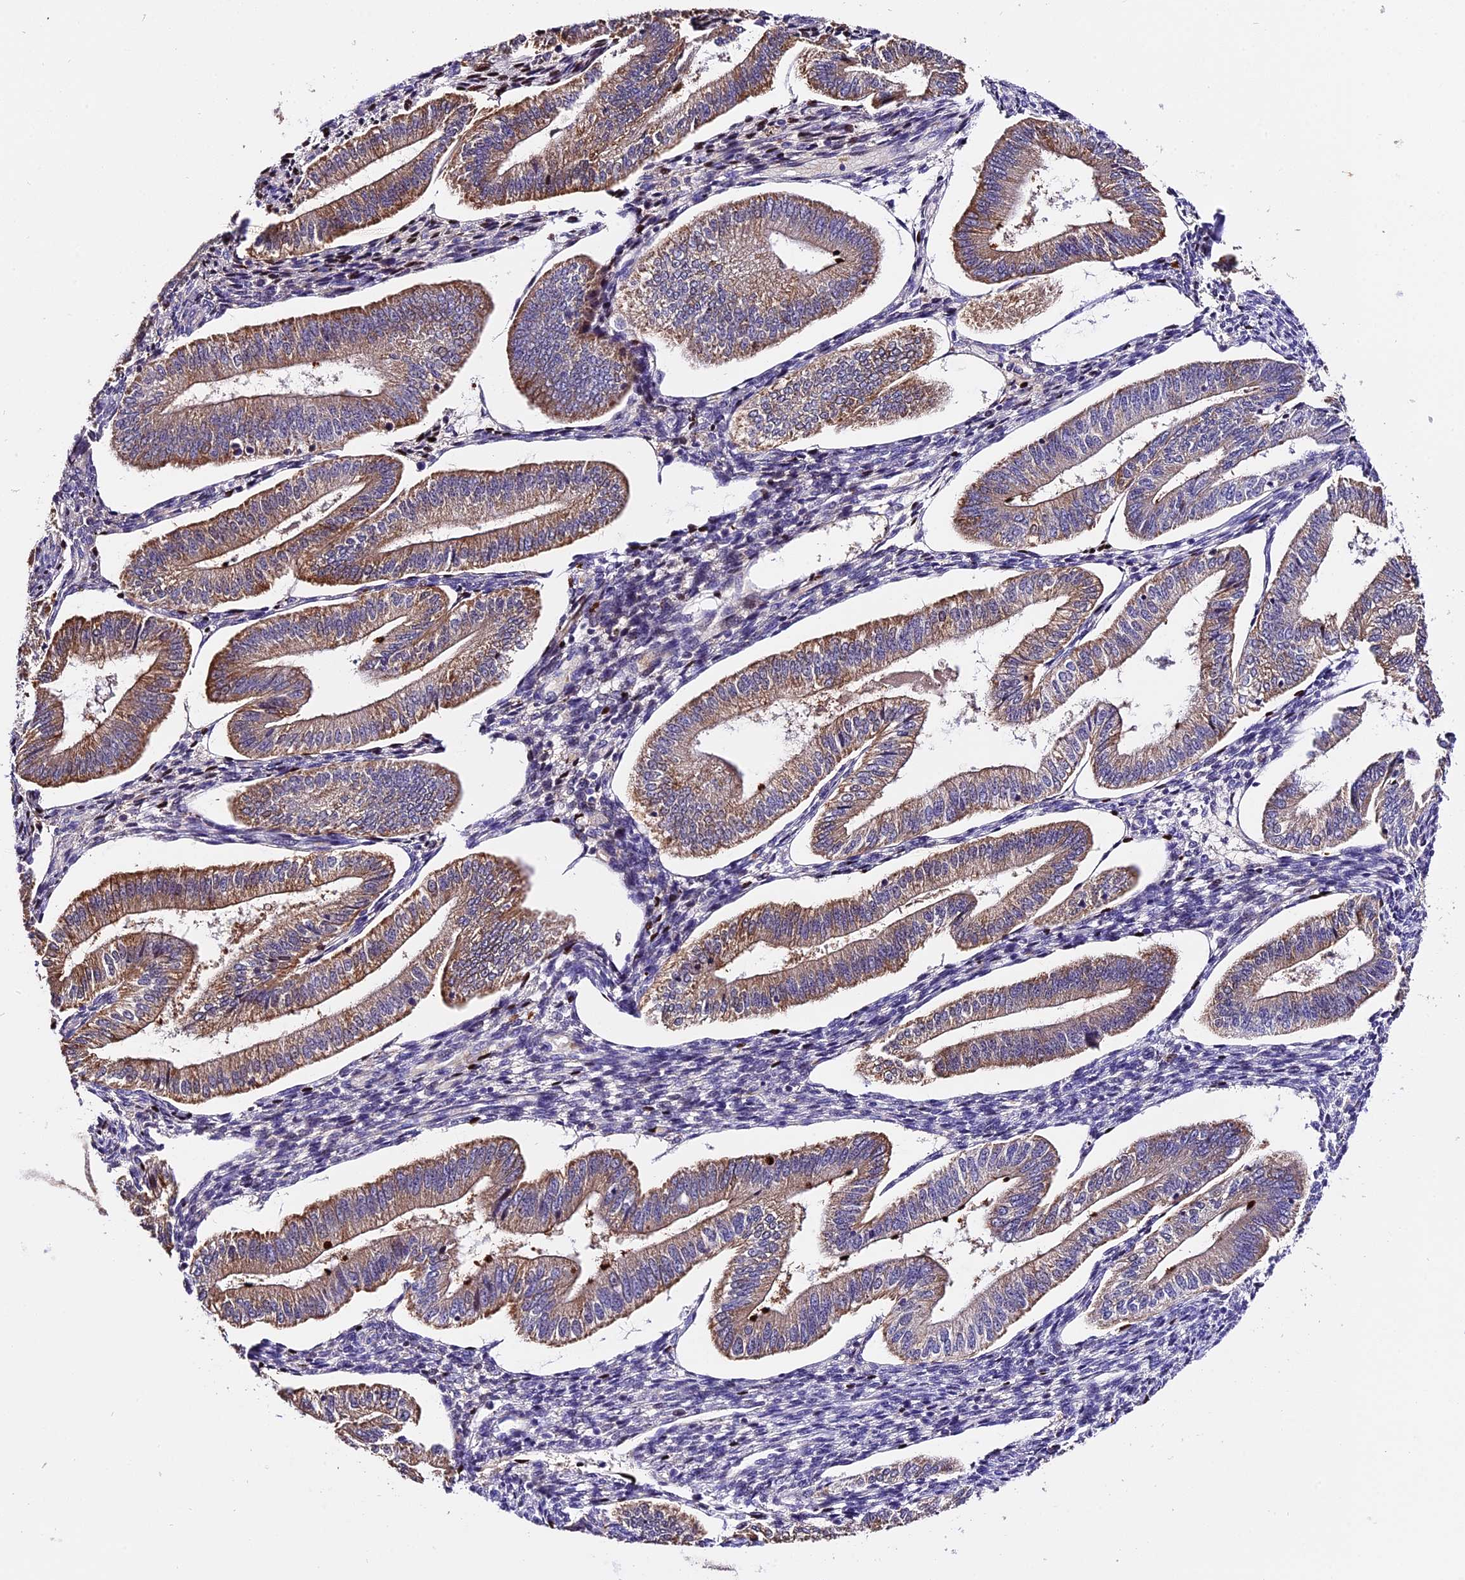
{"staining": {"intensity": "moderate", "quantity": "25%-75%", "location": "cytoplasmic/membranous,nuclear"}, "tissue": "endometrium", "cell_type": "Cells in endometrial stroma", "image_type": "normal", "snomed": [{"axis": "morphology", "description": "Normal tissue, NOS"}, {"axis": "topography", "description": "Endometrium"}], "caption": "IHC photomicrograph of benign endometrium: human endometrium stained using immunohistochemistry demonstrates medium levels of moderate protein expression localized specifically in the cytoplasmic/membranous,nuclear of cells in endometrial stroma, appearing as a cytoplasmic/membranous,nuclear brown color.", "gene": "MAP3K7CL", "patient": {"sex": "female", "age": 34}}